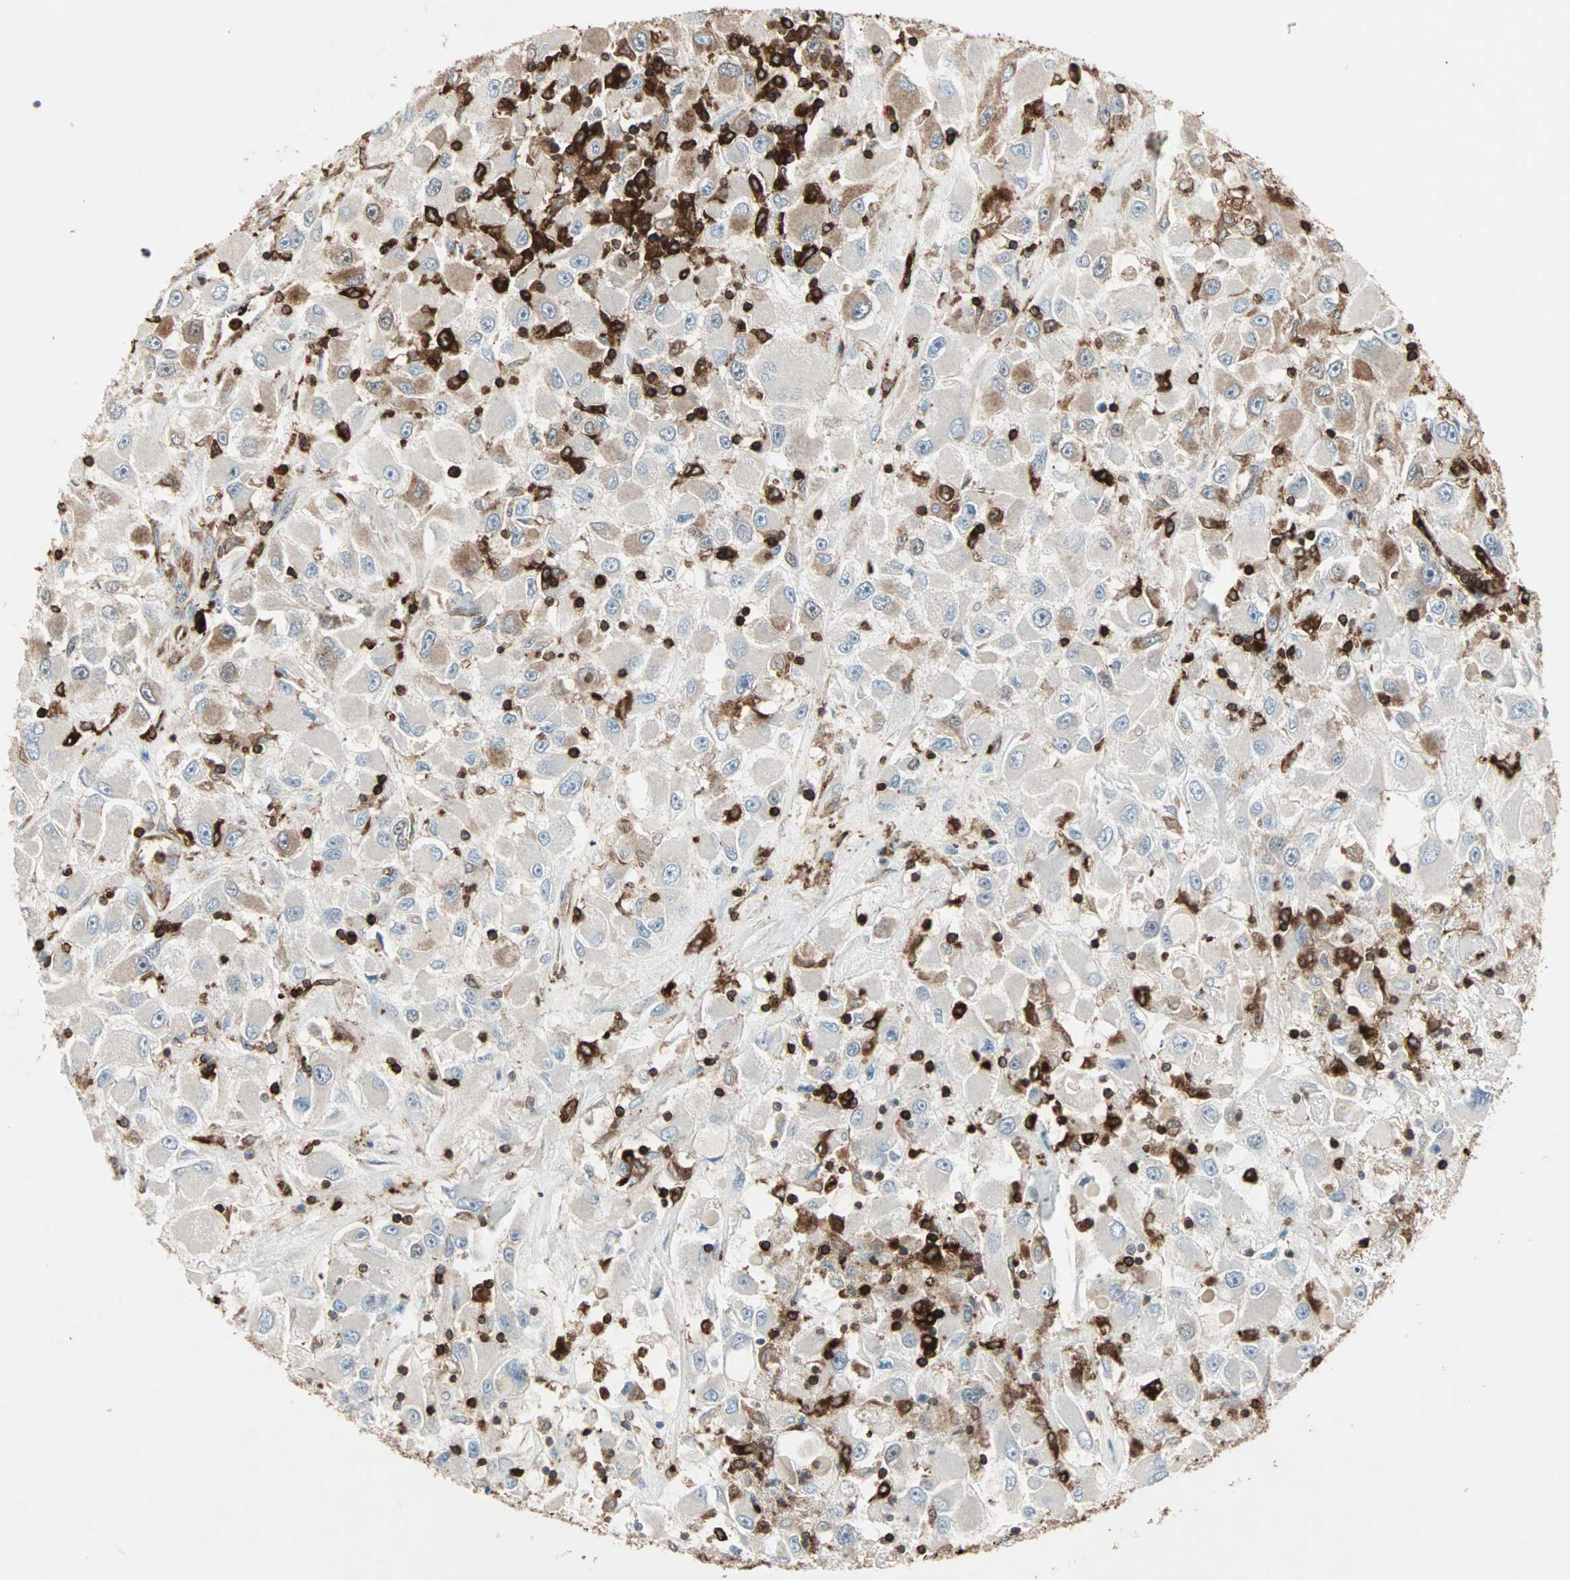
{"staining": {"intensity": "moderate", "quantity": "<25%", "location": "cytoplasmic/membranous"}, "tissue": "renal cancer", "cell_type": "Tumor cells", "image_type": "cancer", "snomed": [{"axis": "morphology", "description": "Adenocarcinoma, NOS"}, {"axis": "topography", "description": "Kidney"}], "caption": "Immunohistochemical staining of human renal cancer exhibits moderate cytoplasmic/membranous protein expression in approximately <25% of tumor cells. The staining was performed using DAB (3,3'-diaminobenzidine) to visualize the protein expression in brown, while the nuclei were stained in blue with hematoxylin (Magnification: 20x).", "gene": "MMP3", "patient": {"sex": "female", "age": 52}}